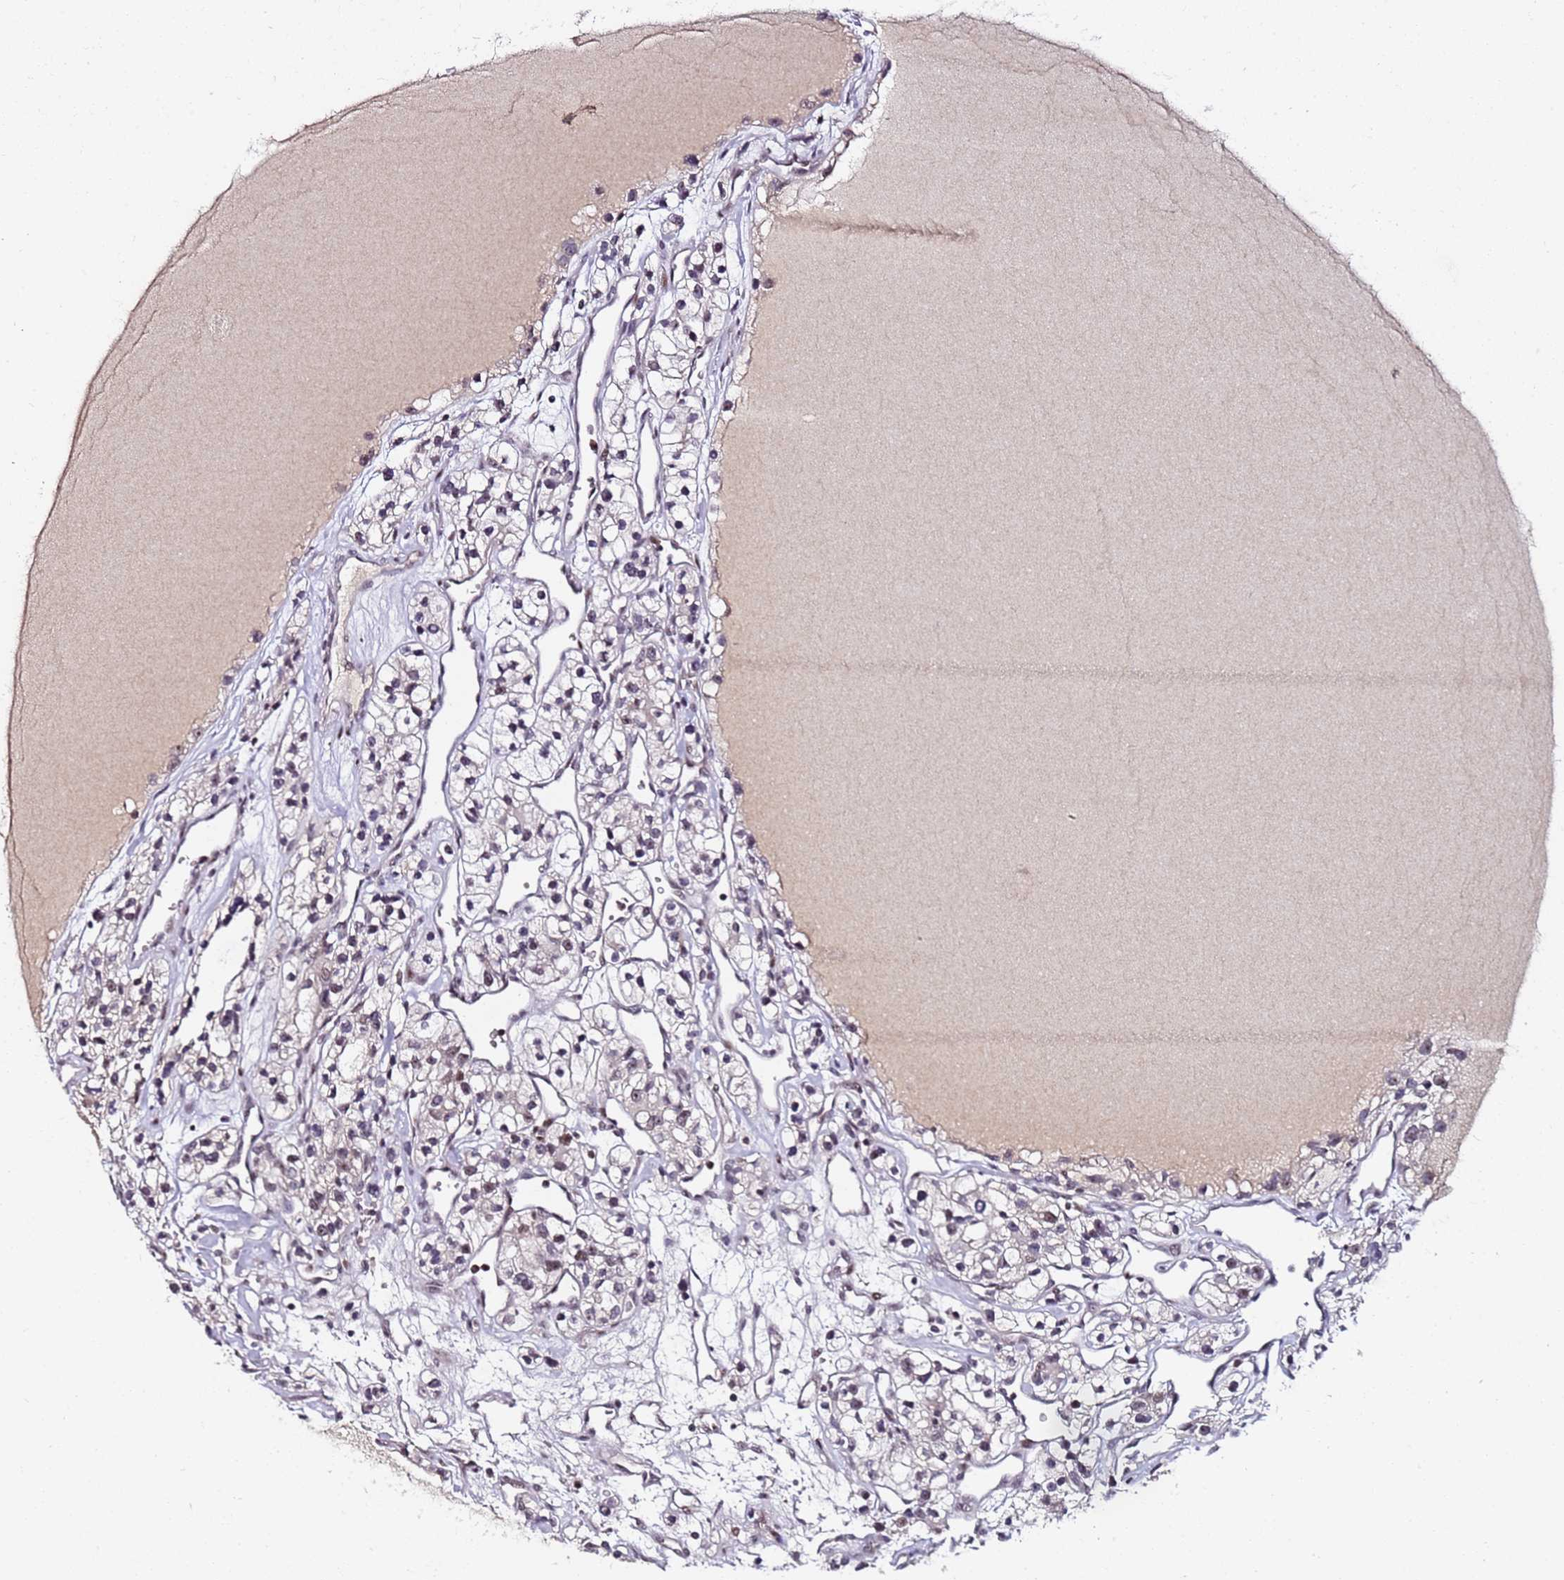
{"staining": {"intensity": "weak", "quantity": "25%-75%", "location": "nuclear"}, "tissue": "renal cancer", "cell_type": "Tumor cells", "image_type": "cancer", "snomed": [{"axis": "morphology", "description": "Adenocarcinoma, NOS"}, {"axis": "topography", "description": "Kidney"}], "caption": "Protein analysis of adenocarcinoma (renal) tissue displays weak nuclear expression in approximately 25%-75% of tumor cells.", "gene": "FCF1", "patient": {"sex": "female", "age": 57}}